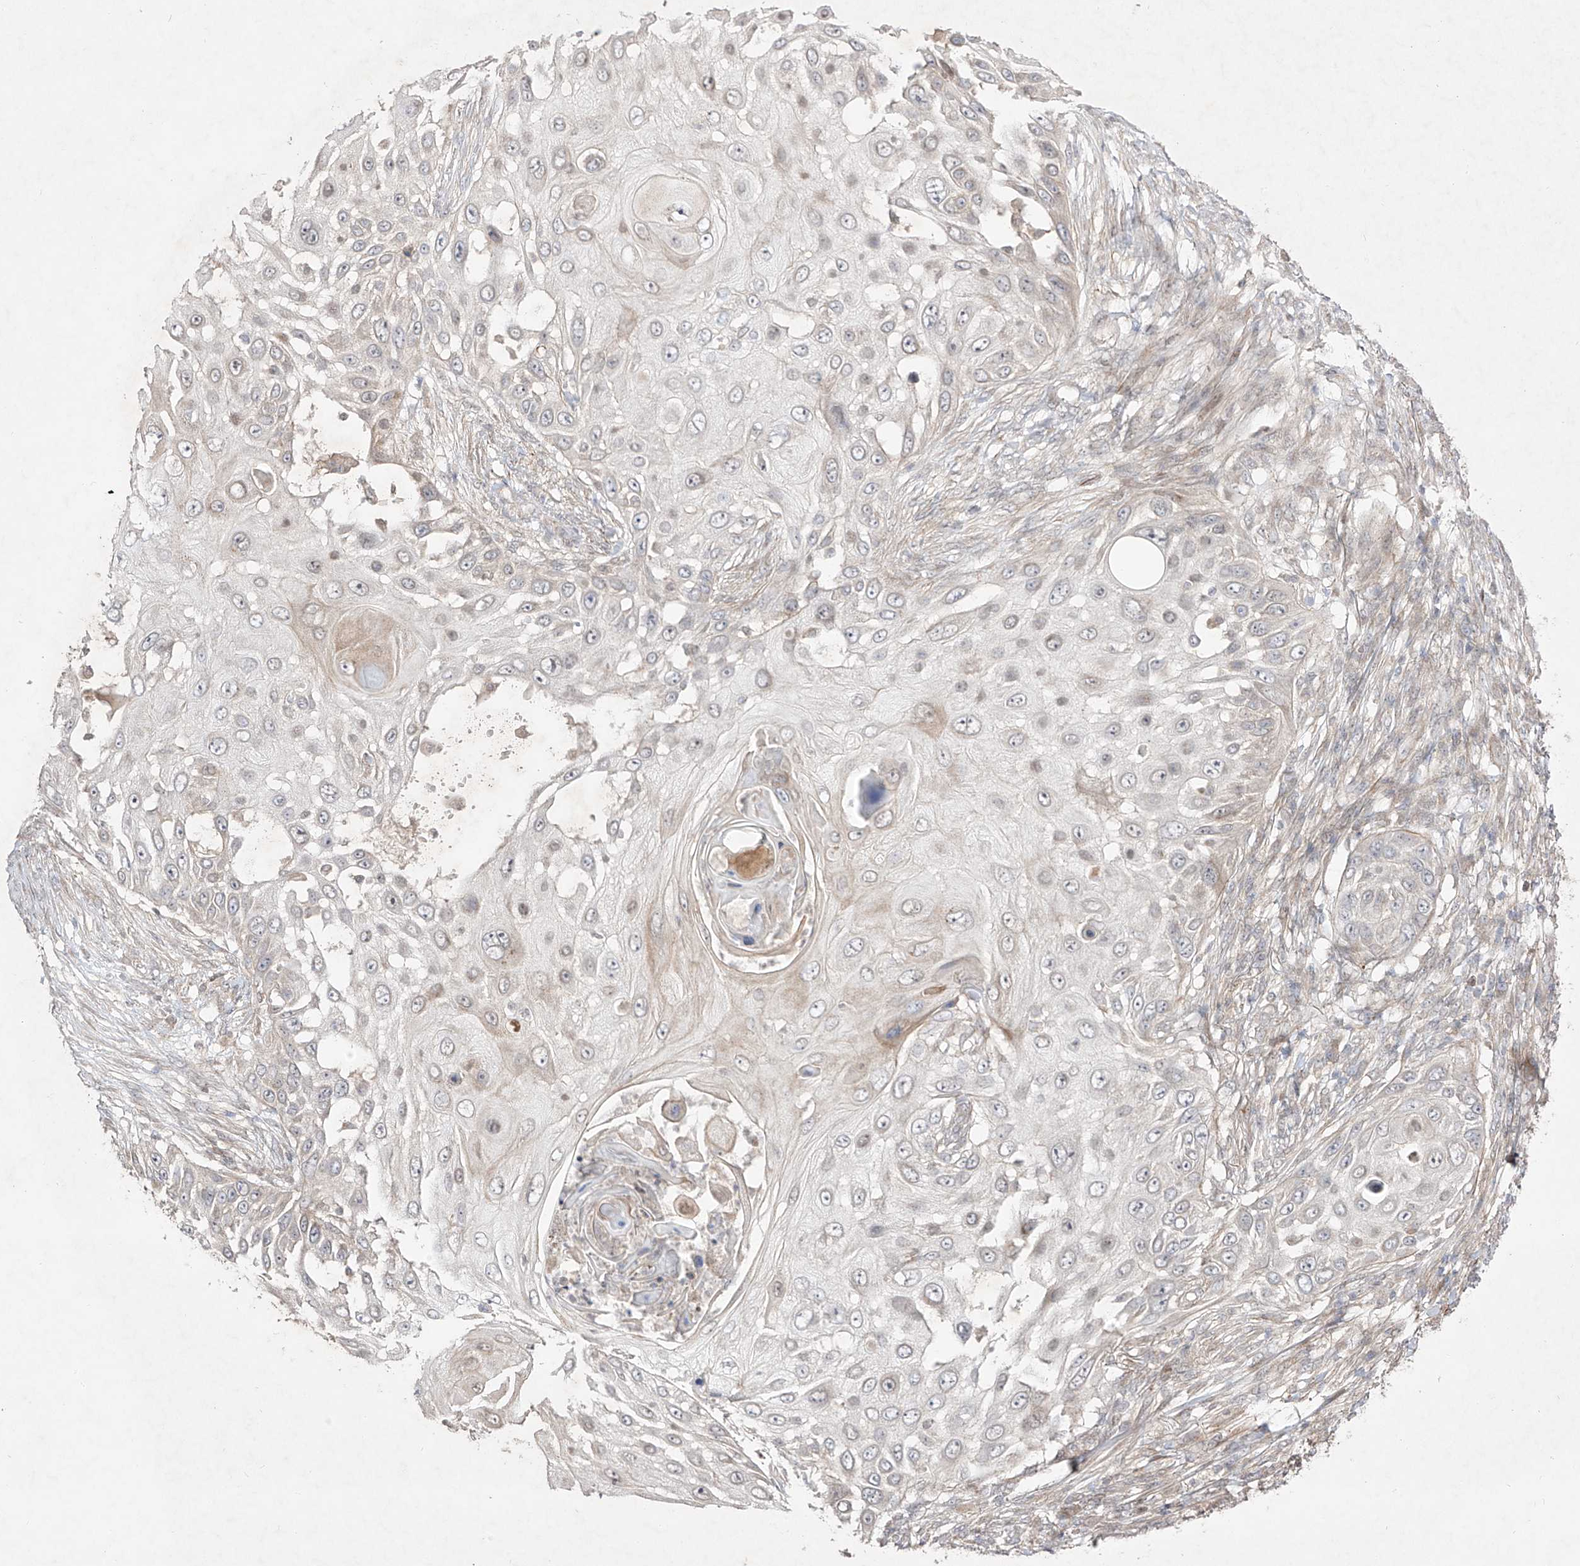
{"staining": {"intensity": "negative", "quantity": "none", "location": "none"}, "tissue": "skin cancer", "cell_type": "Tumor cells", "image_type": "cancer", "snomed": [{"axis": "morphology", "description": "Squamous cell carcinoma, NOS"}, {"axis": "topography", "description": "Skin"}], "caption": "High magnification brightfield microscopy of squamous cell carcinoma (skin) stained with DAB (3,3'-diaminobenzidine) (brown) and counterstained with hematoxylin (blue): tumor cells show no significant expression.", "gene": "KDM1B", "patient": {"sex": "female", "age": 44}}